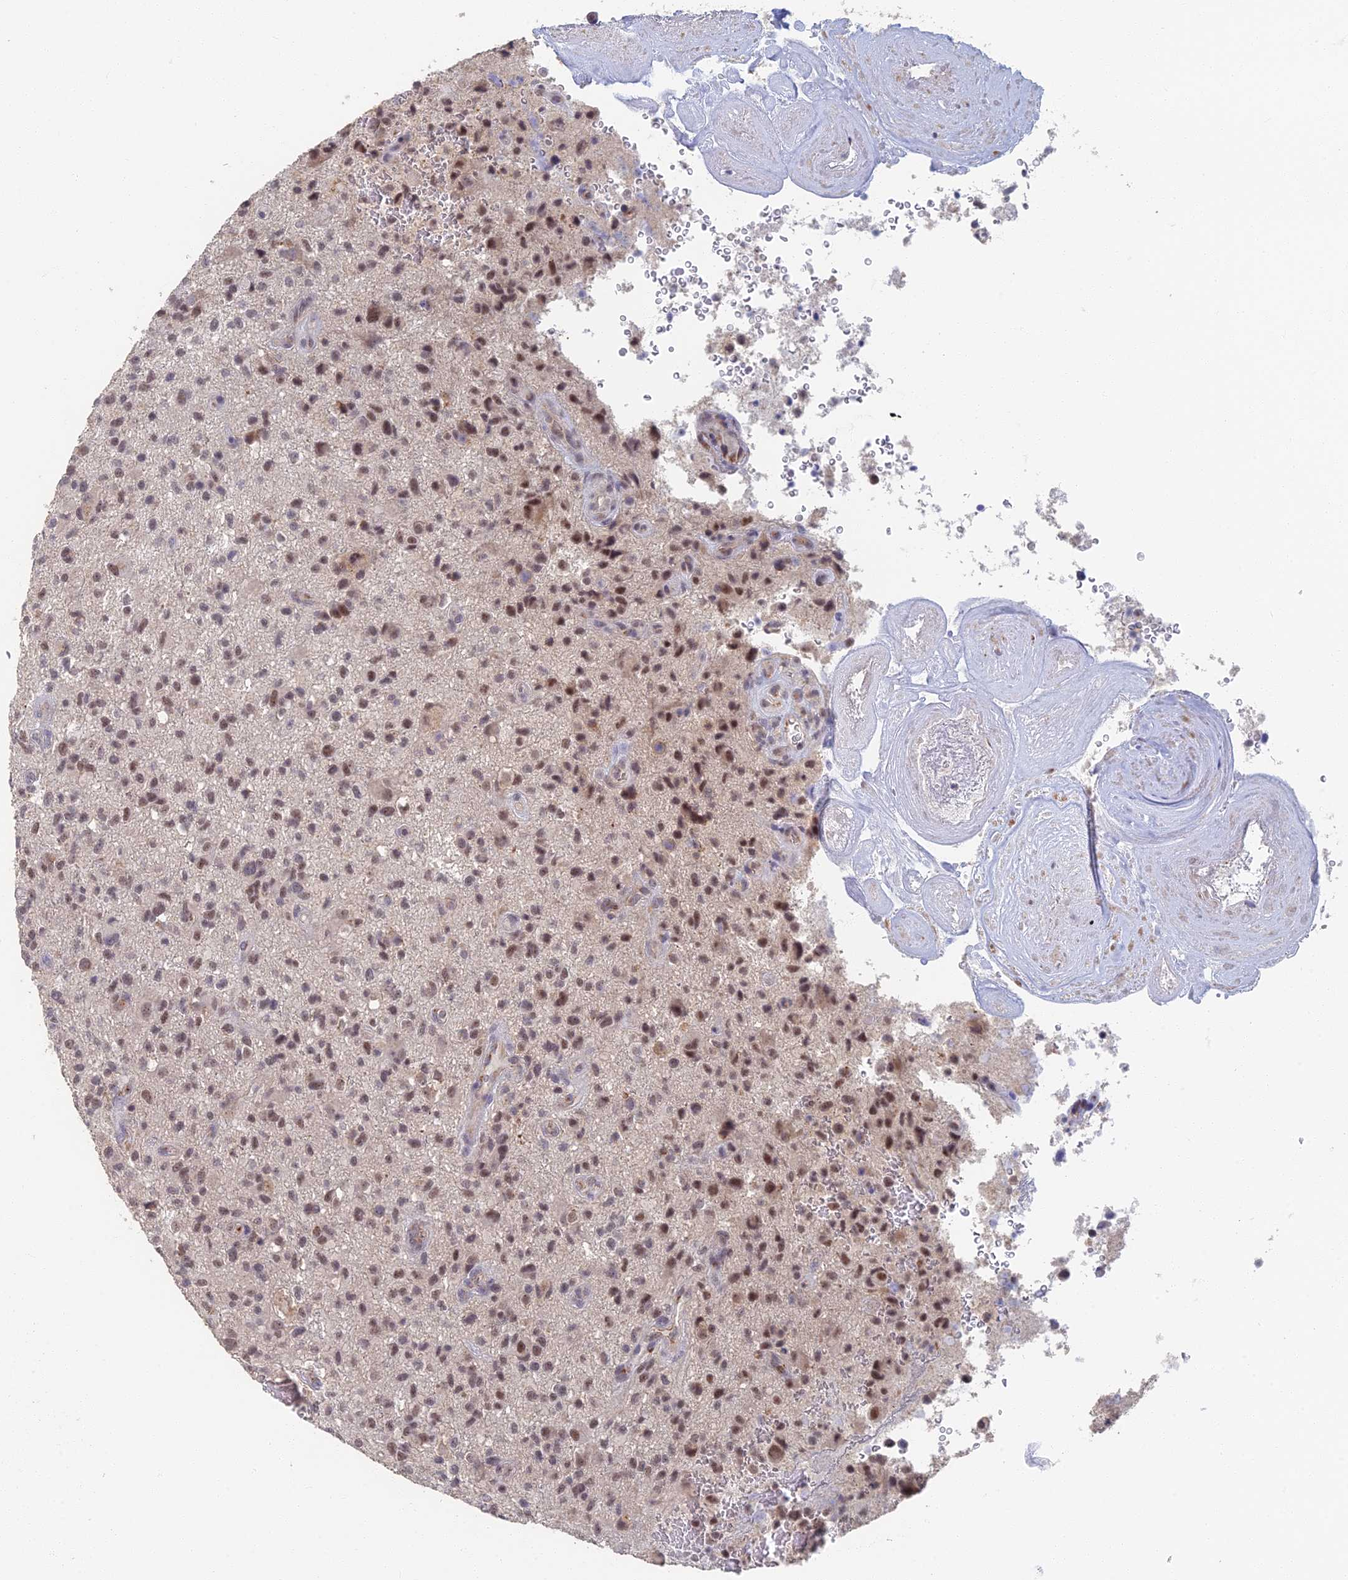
{"staining": {"intensity": "weak", "quantity": ">75%", "location": "nuclear"}, "tissue": "glioma", "cell_type": "Tumor cells", "image_type": "cancer", "snomed": [{"axis": "morphology", "description": "Glioma, malignant, High grade"}, {"axis": "topography", "description": "Brain"}], "caption": "Immunohistochemical staining of glioma displays weak nuclear protein positivity in about >75% of tumor cells. (Stains: DAB (3,3'-diaminobenzidine) in brown, nuclei in blue, Microscopy: brightfield microscopy at high magnification).", "gene": "GPATCH1", "patient": {"sex": "male", "age": 47}}